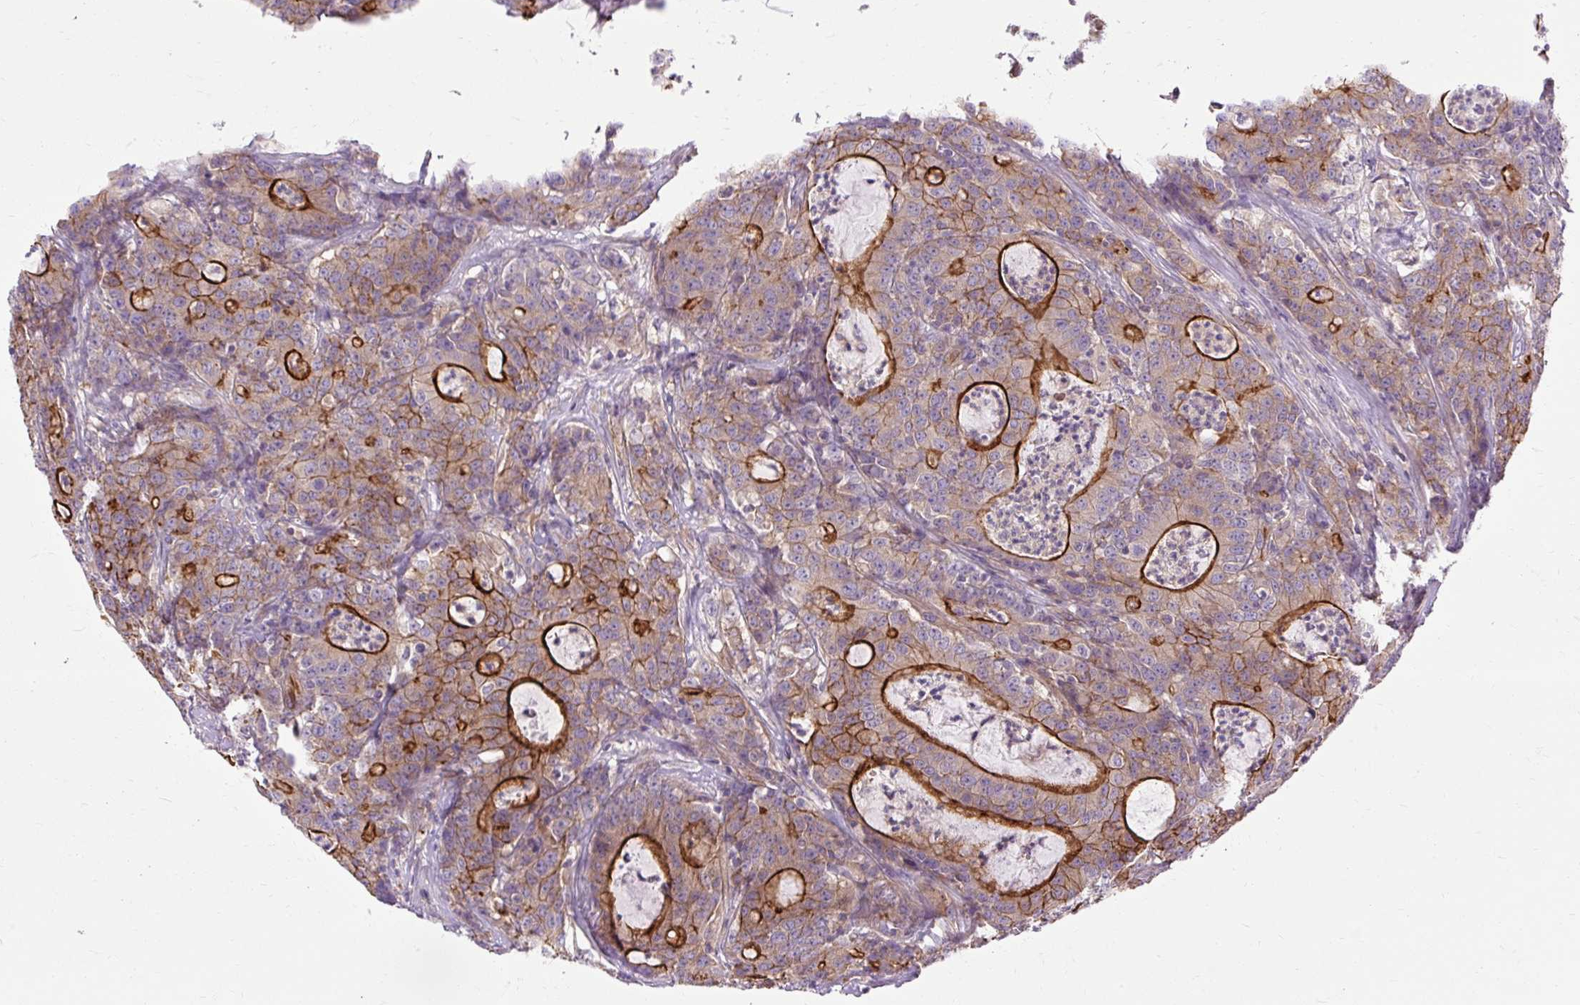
{"staining": {"intensity": "strong", "quantity": "25%-75%", "location": "cytoplasmic/membranous"}, "tissue": "colorectal cancer", "cell_type": "Tumor cells", "image_type": "cancer", "snomed": [{"axis": "morphology", "description": "Adenocarcinoma, NOS"}, {"axis": "topography", "description": "Colon"}], "caption": "Immunohistochemistry (IHC) micrograph of colorectal cancer stained for a protein (brown), which reveals high levels of strong cytoplasmic/membranous expression in about 25%-75% of tumor cells.", "gene": "CCDC93", "patient": {"sex": "male", "age": 83}}